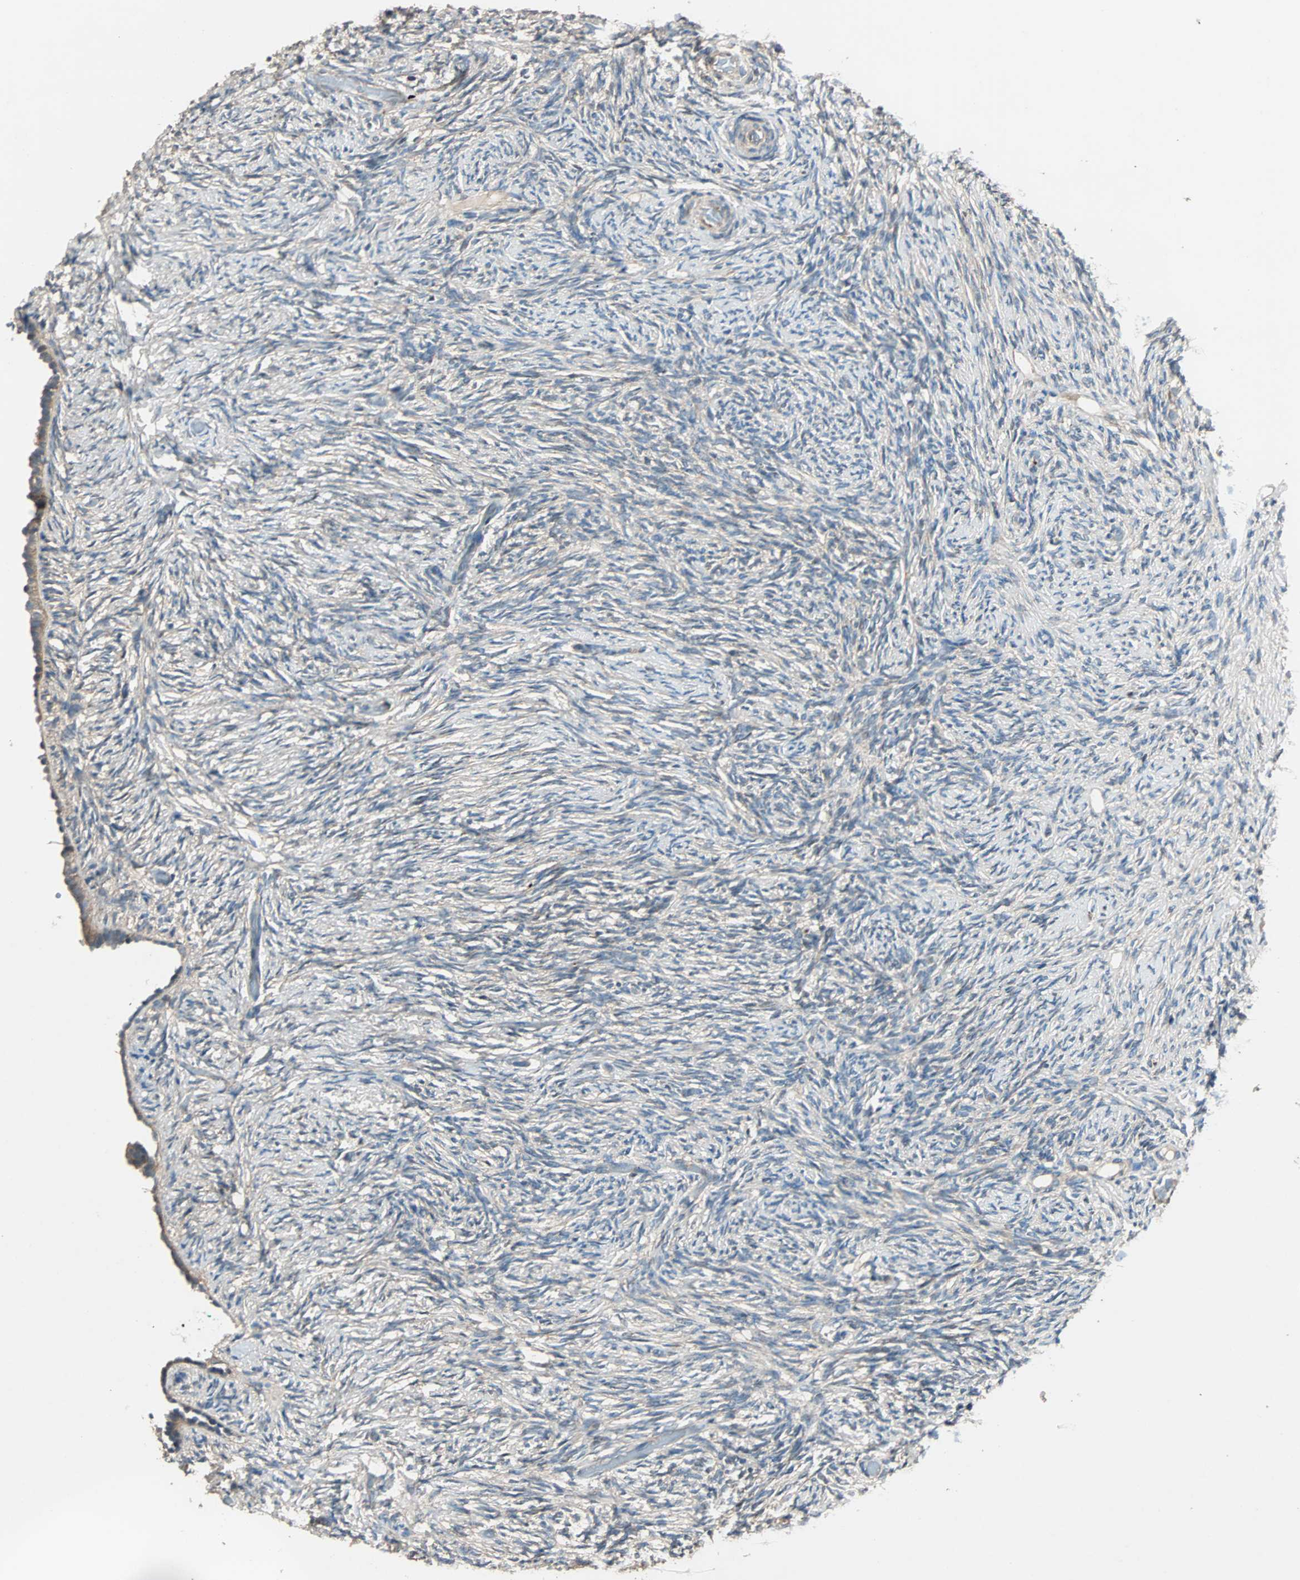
{"staining": {"intensity": "moderate", "quantity": ">75%", "location": "cytoplasmic/membranous"}, "tissue": "ovary", "cell_type": "Follicle cells", "image_type": "normal", "snomed": [{"axis": "morphology", "description": "Normal tissue, NOS"}, {"axis": "topography", "description": "Ovary"}], "caption": "IHC photomicrograph of benign ovary: ovary stained using immunohistochemistry (IHC) reveals medium levels of moderate protein expression localized specifically in the cytoplasmic/membranous of follicle cells, appearing as a cytoplasmic/membranous brown color.", "gene": "GCK", "patient": {"sex": "female", "age": 60}}